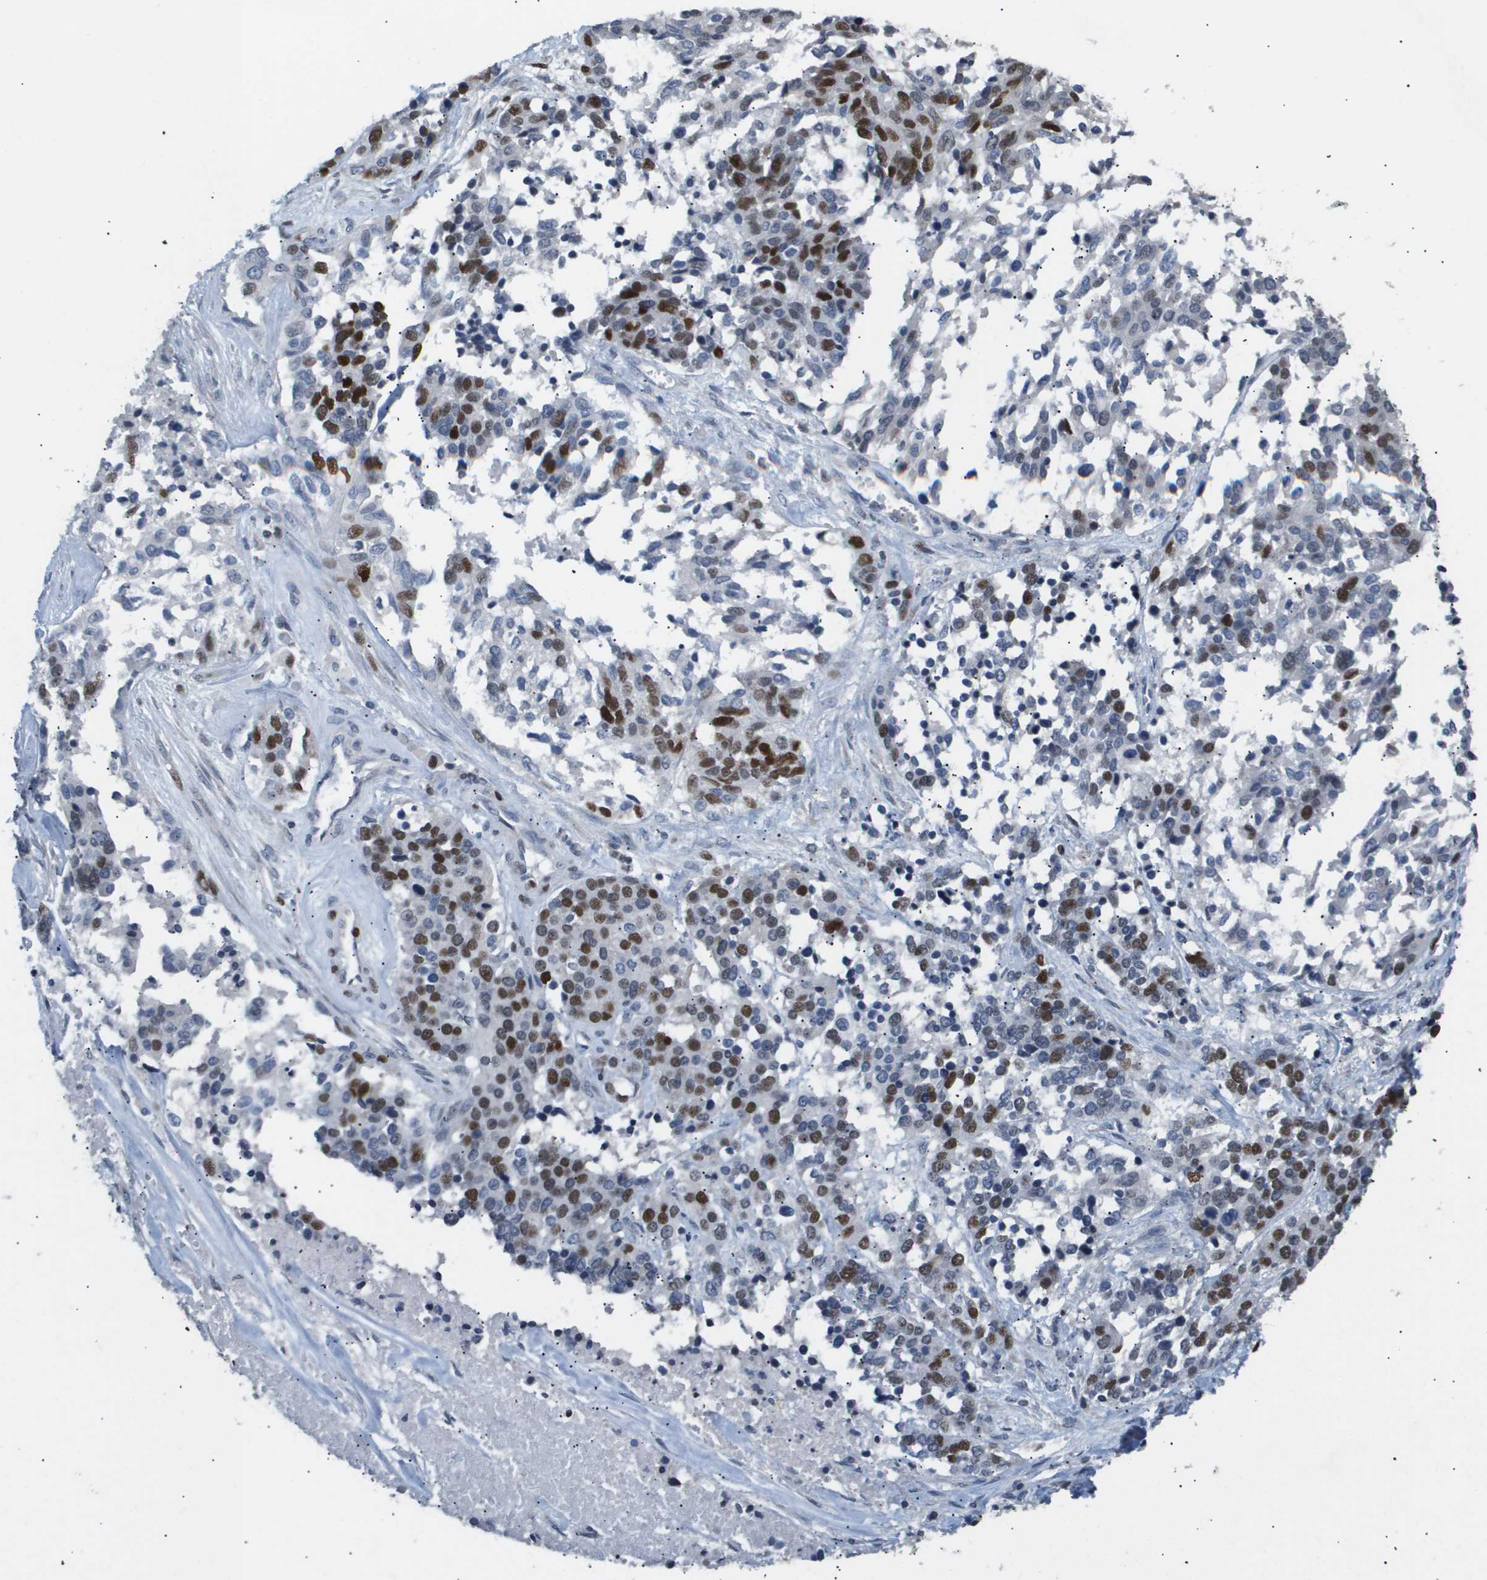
{"staining": {"intensity": "strong", "quantity": "25%-75%", "location": "nuclear"}, "tissue": "ovarian cancer", "cell_type": "Tumor cells", "image_type": "cancer", "snomed": [{"axis": "morphology", "description": "Cystadenocarcinoma, serous, NOS"}, {"axis": "topography", "description": "Ovary"}], "caption": "This photomicrograph demonstrates IHC staining of serous cystadenocarcinoma (ovarian), with high strong nuclear staining in approximately 25%-75% of tumor cells.", "gene": "ANAPC2", "patient": {"sex": "female", "age": 44}}